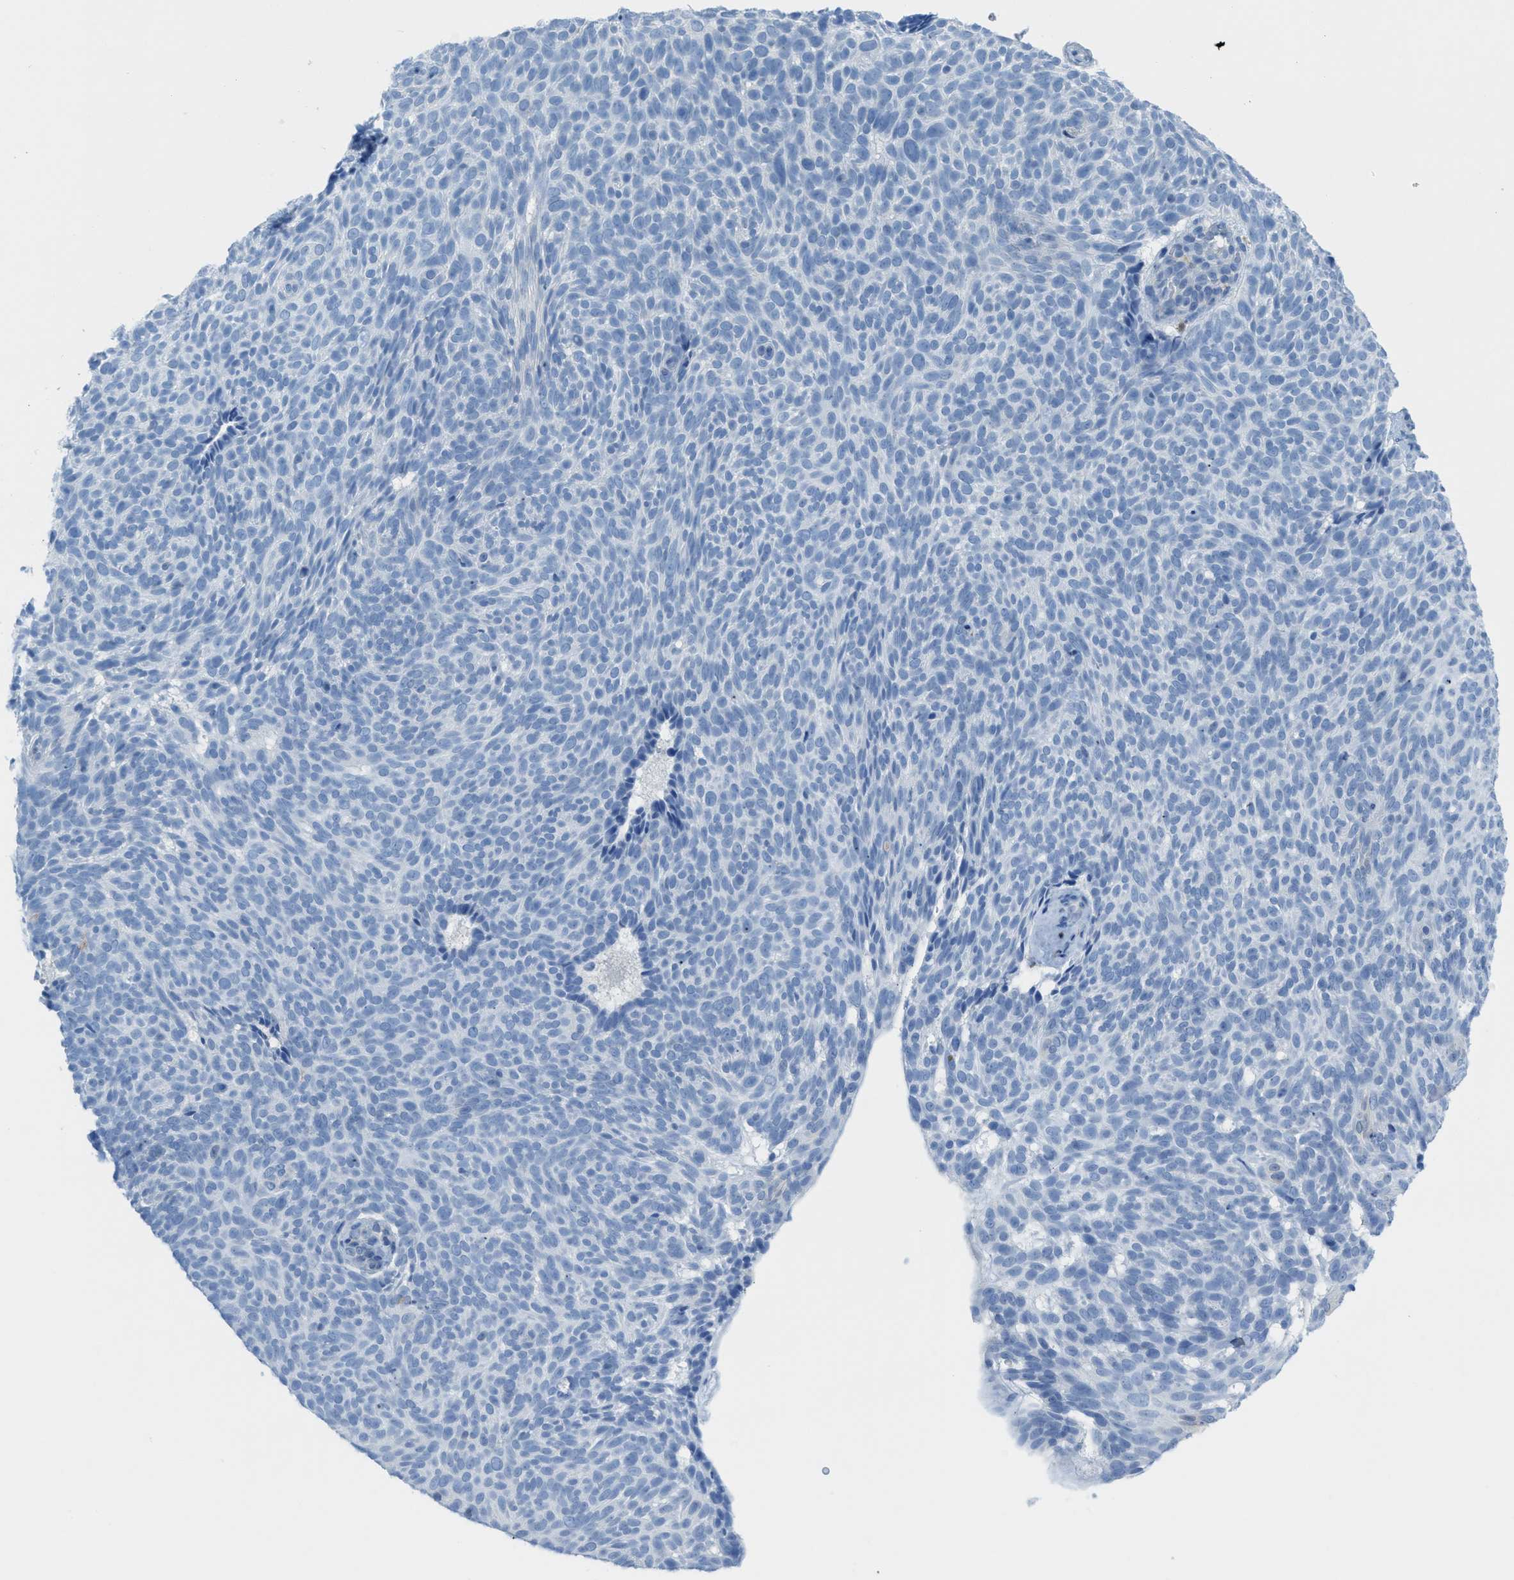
{"staining": {"intensity": "negative", "quantity": "none", "location": "none"}, "tissue": "skin cancer", "cell_type": "Tumor cells", "image_type": "cancer", "snomed": [{"axis": "morphology", "description": "Basal cell carcinoma"}, {"axis": "topography", "description": "Skin"}], "caption": "There is no significant expression in tumor cells of skin cancer.", "gene": "SERPINB1", "patient": {"sex": "male", "age": 61}}